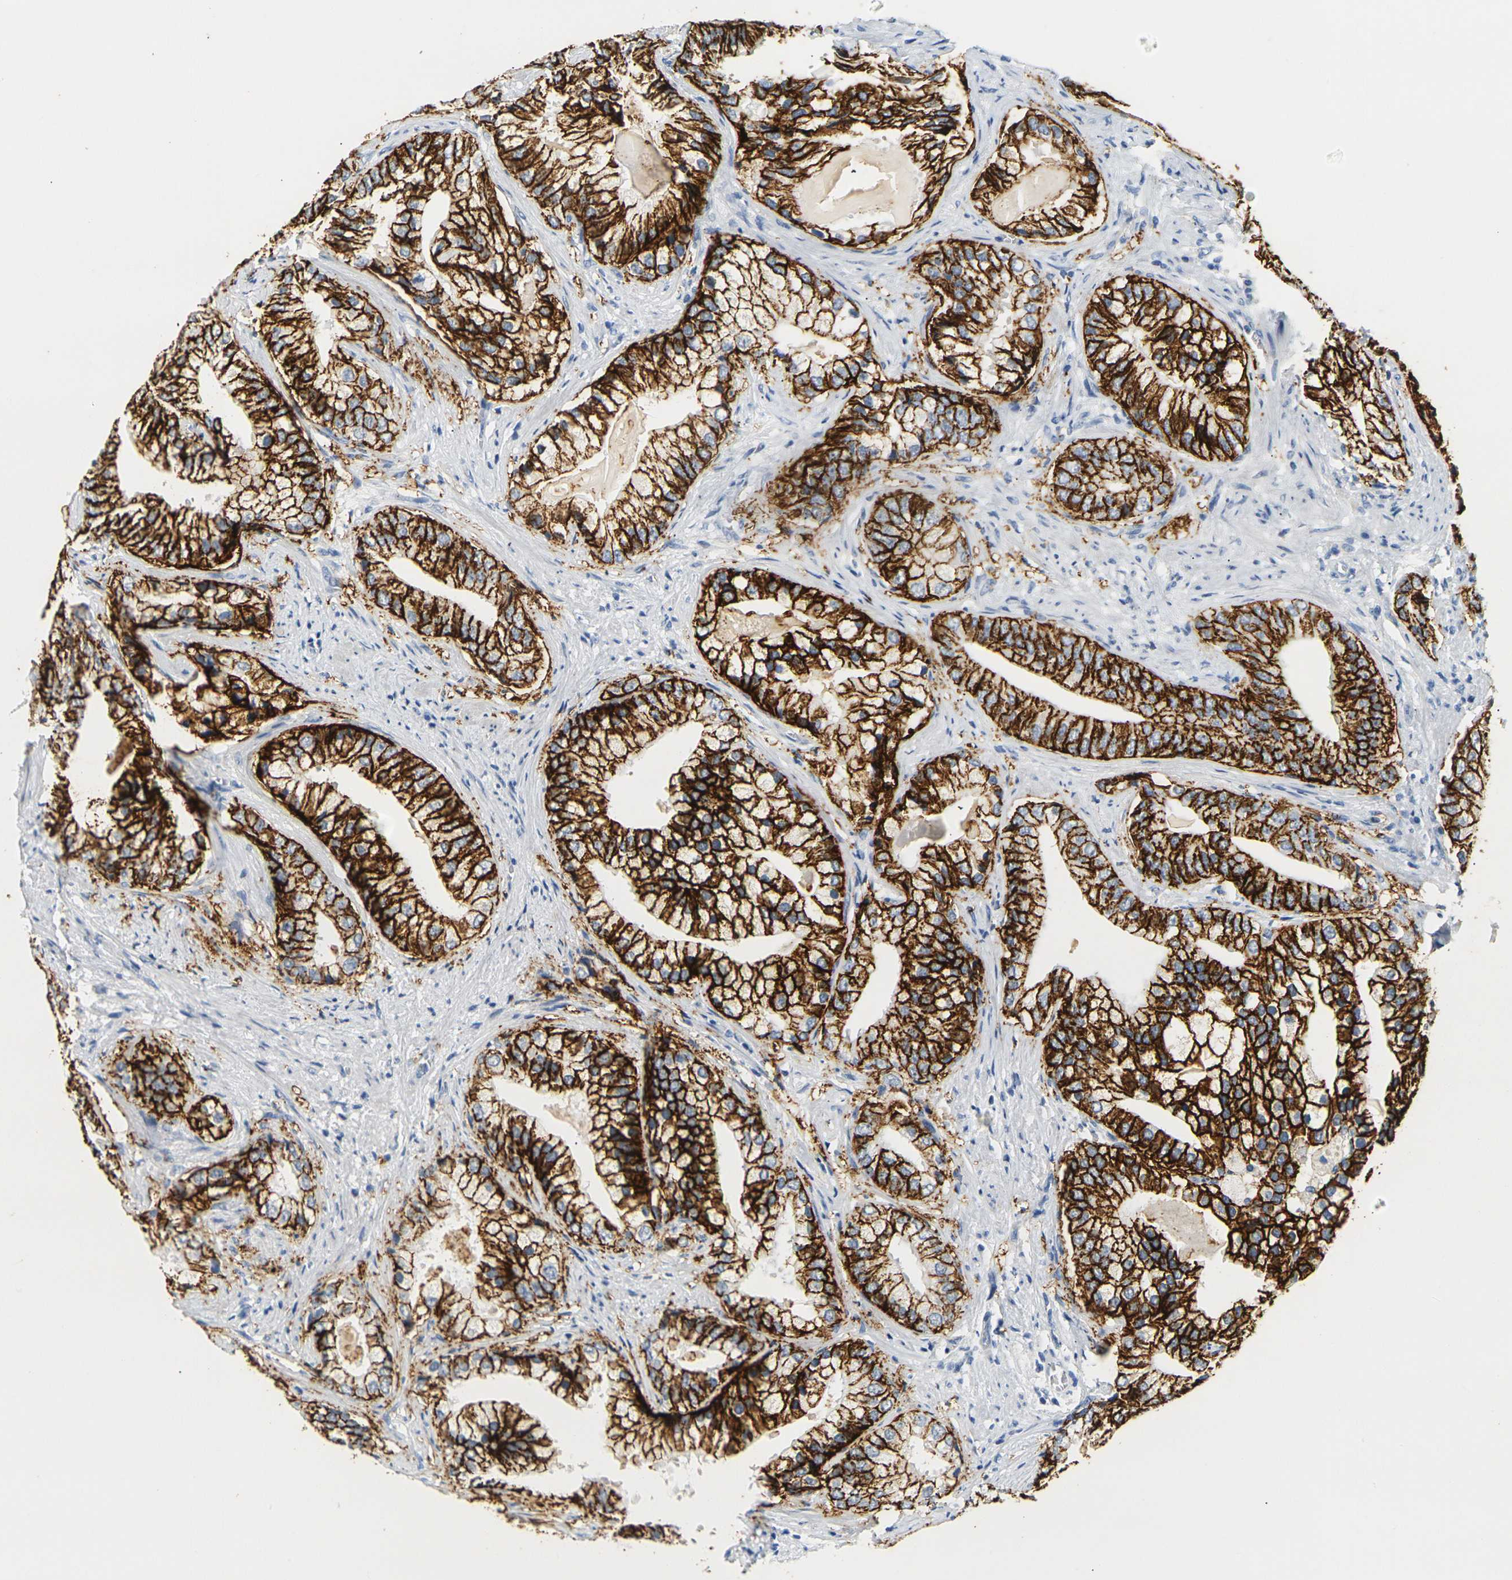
{"staining": {"intensity": "strong", "quantity": ">75%", "location": "cytoplasmic/membranous"}, "tissue": "prostate cancer", "cell_type": "Tumor cells", "image_type": "cancer", "snomed": [{"axis": "morphology", "description": "Adenocarcinoma, Low grade"}, {"axis": "topography", "description": "Prostate"}], "caption": "Protein staining of prostate cancer tissue demonstrates strong cytoplasmic/membranous positivity in about >75% of tumor cells.", "gene": "CLDN7", "patient": {"sex": "male", "age": 71}}